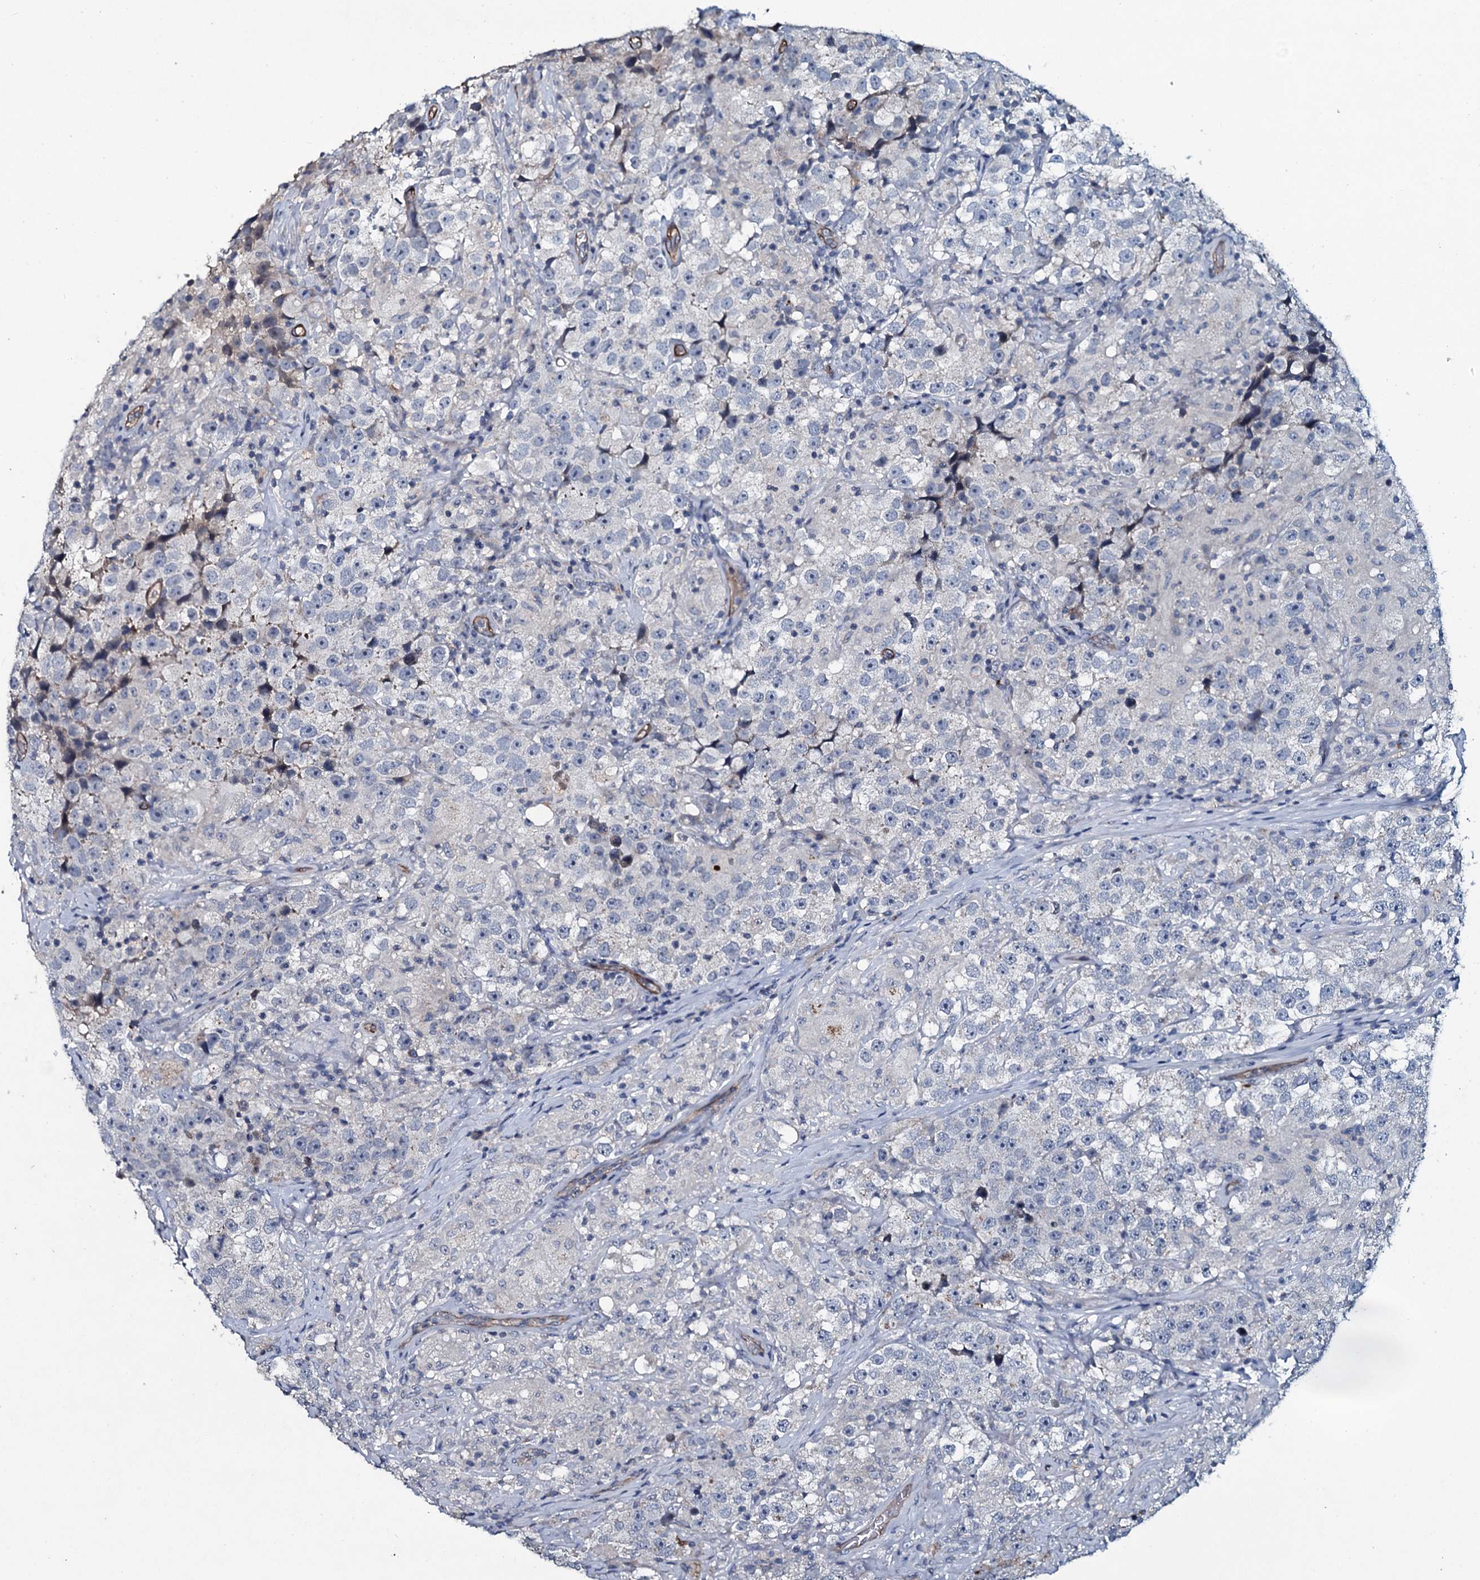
{"staining": {"intensity": "negative", "quantity": "none", "location": "none"}, "tissue": "testis cancer", "cell_type": "Tumor cells", "image_type": "cancer", "snomed": [{"axis": "morphology", "description": "Seminoma, NOS"}, {"axis": "topography", "description": "Testis"}], "caption": "High power microscopy micrograph of an immunohistochemistry image of testis cancer (seminoma), revealing no significant positivity in tumor cells.", "gene": "CLEC14A", "patient": {"sex": "male", "age": 46}}